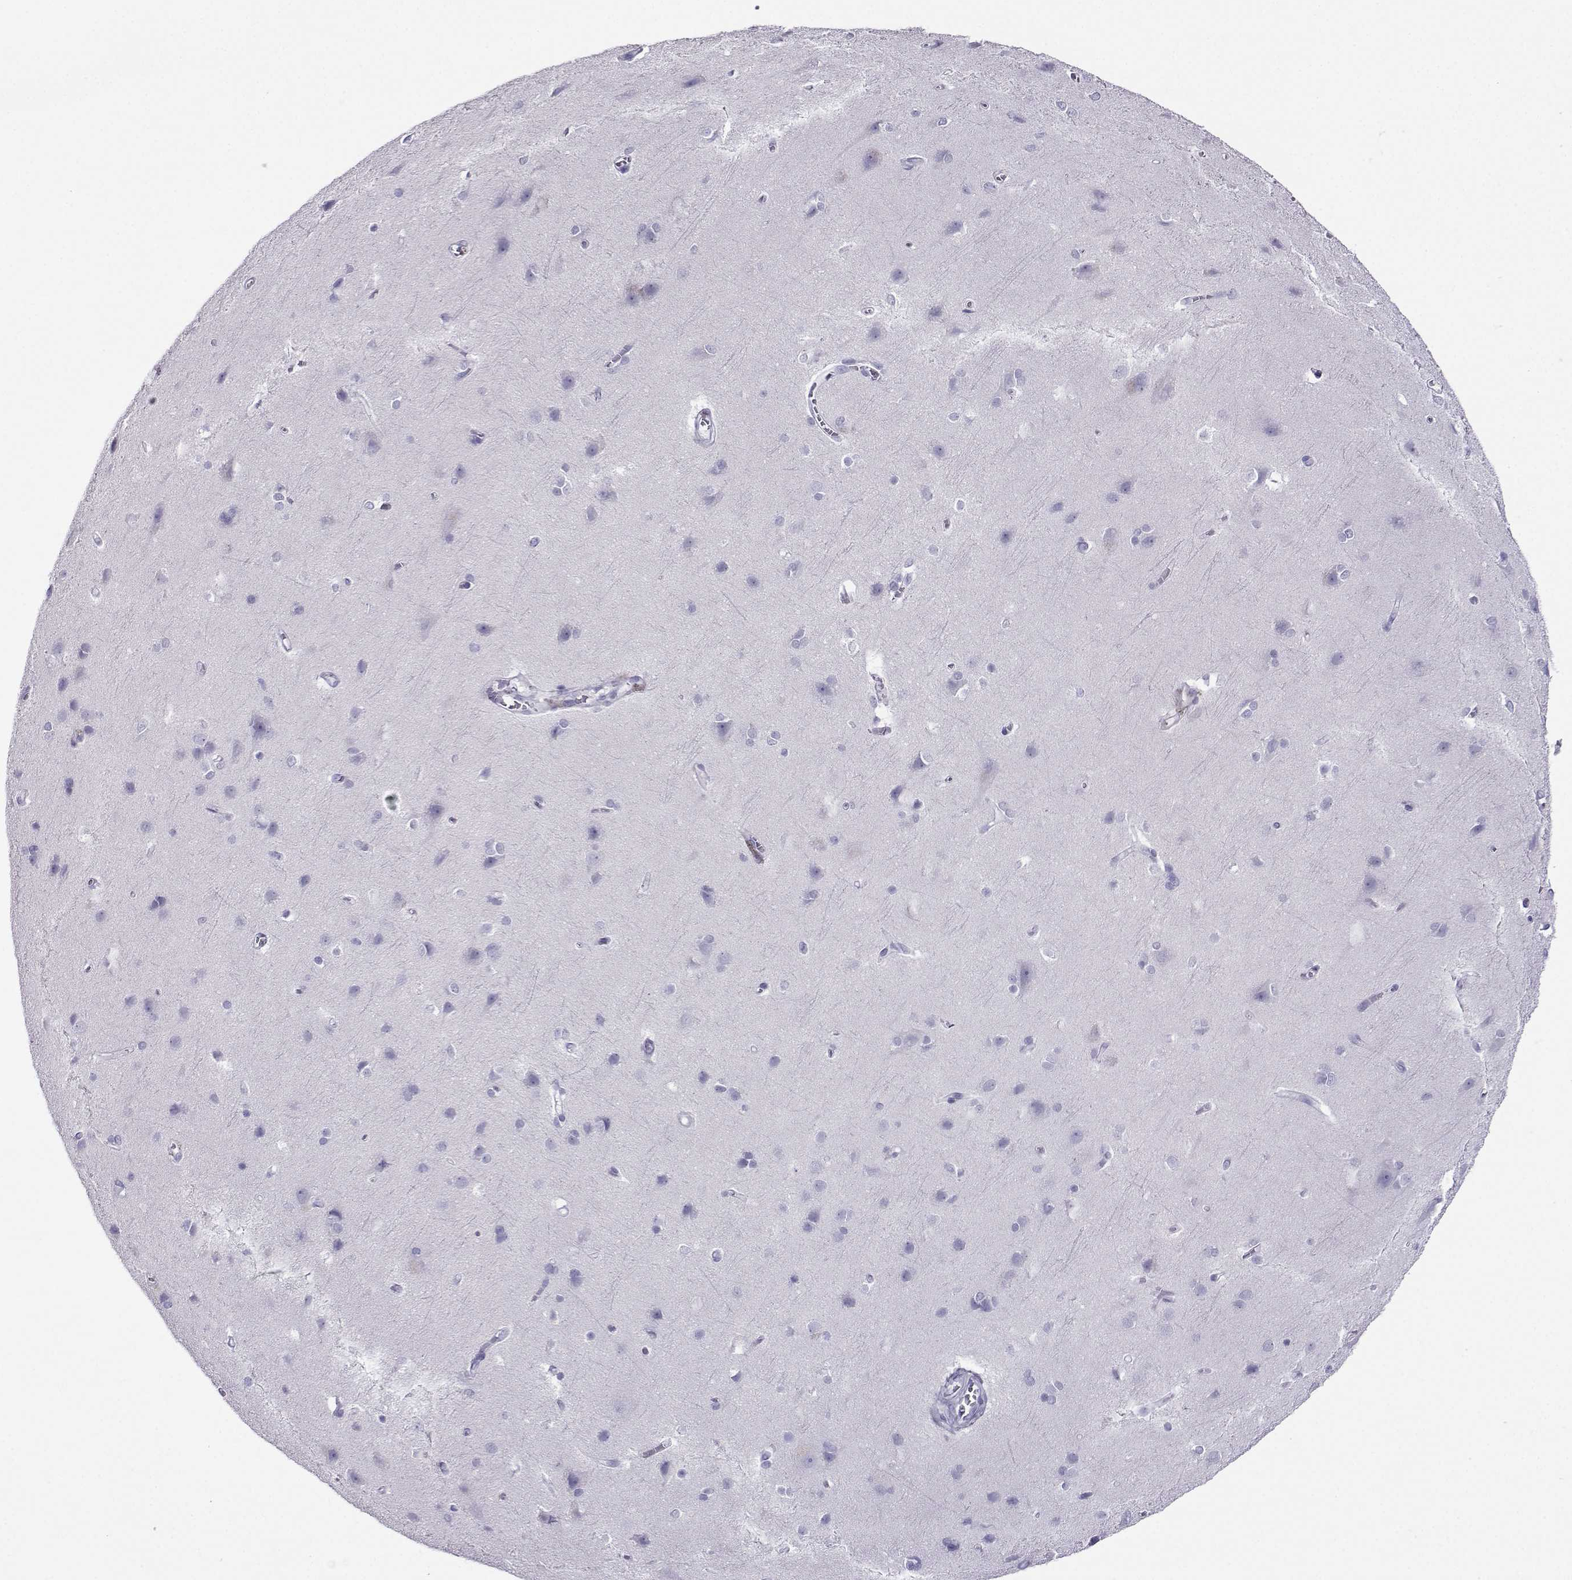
{"staining": {"intensity": "negative", "quantity": "none", "location": "none"}, "tissue": "cerebral cortex", "cell_type": "Endothelial cells", "image_type": "normal", "snomed": [{"axis": "morphology", "description": "Normal tissue, NOS"}, {"axis": "topography", "description": "Cerebral cortex"}], "caption": "The histopathology image reveals no staining of endothelial cells in benign cerebral cortex.", "gene": "CRYBB1", "patient": {"sex": "male", "age": 37}}